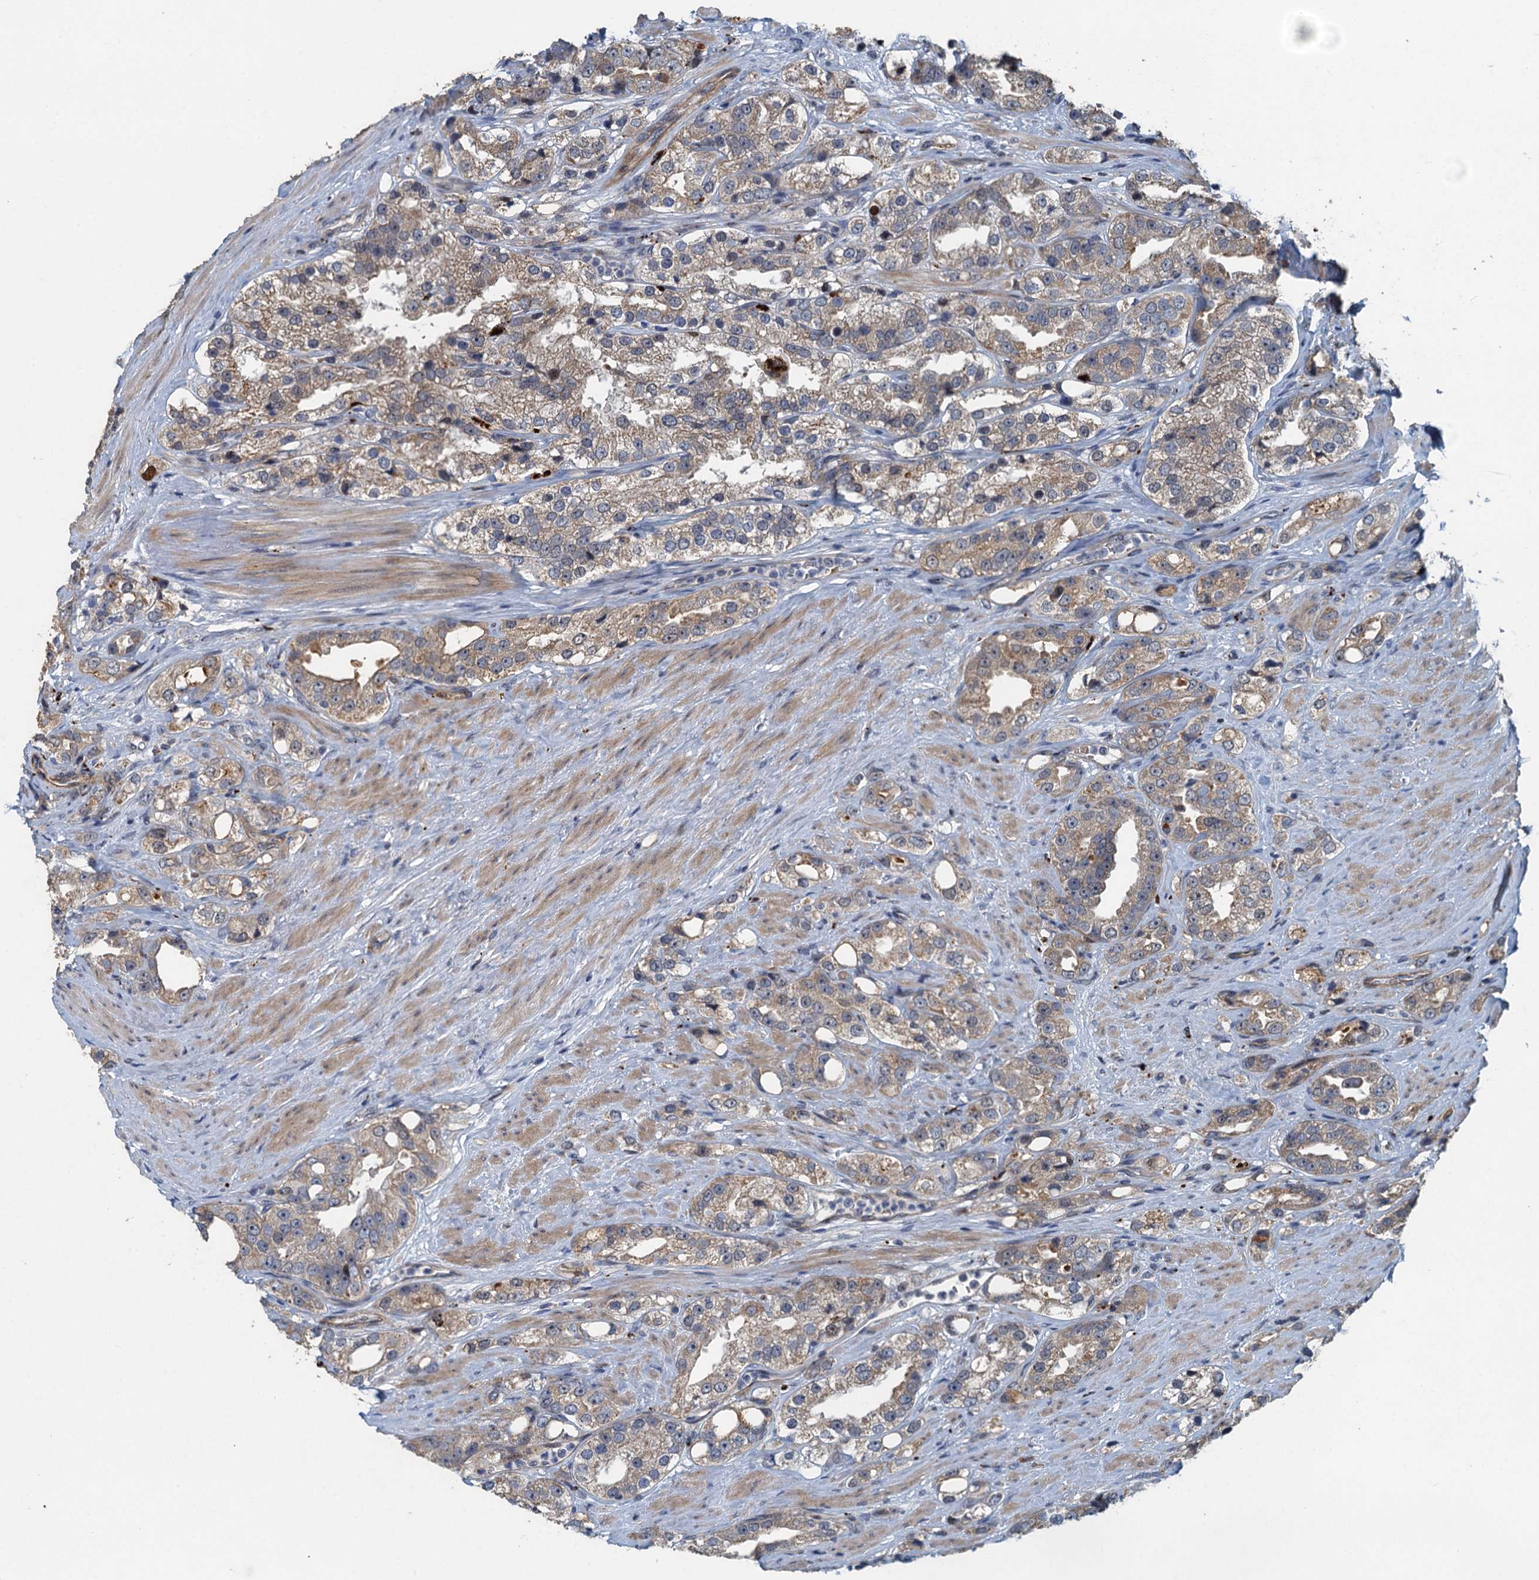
{"staining": {"intensity": "moderate", "quantity": ">75%", "location": "cytoplasmic/membranous"}, "tissue": "prostate cancer", "cell_type": "Tumor cells", "image_type": "cancer", "snomed": [{"axis": "morphology", "description": "Adenocarcinoma, NOS"}, {"axis": "topography", "description": "Prostate"}], "caption": "Tumor cells exhibit medium levels of moderate cytoplasmic/membranous expression in approximately >75% of cells in adenocarcinoma (prostate).", "gene": "AGRN", "patient": {"sex": "male", "age": 79}}